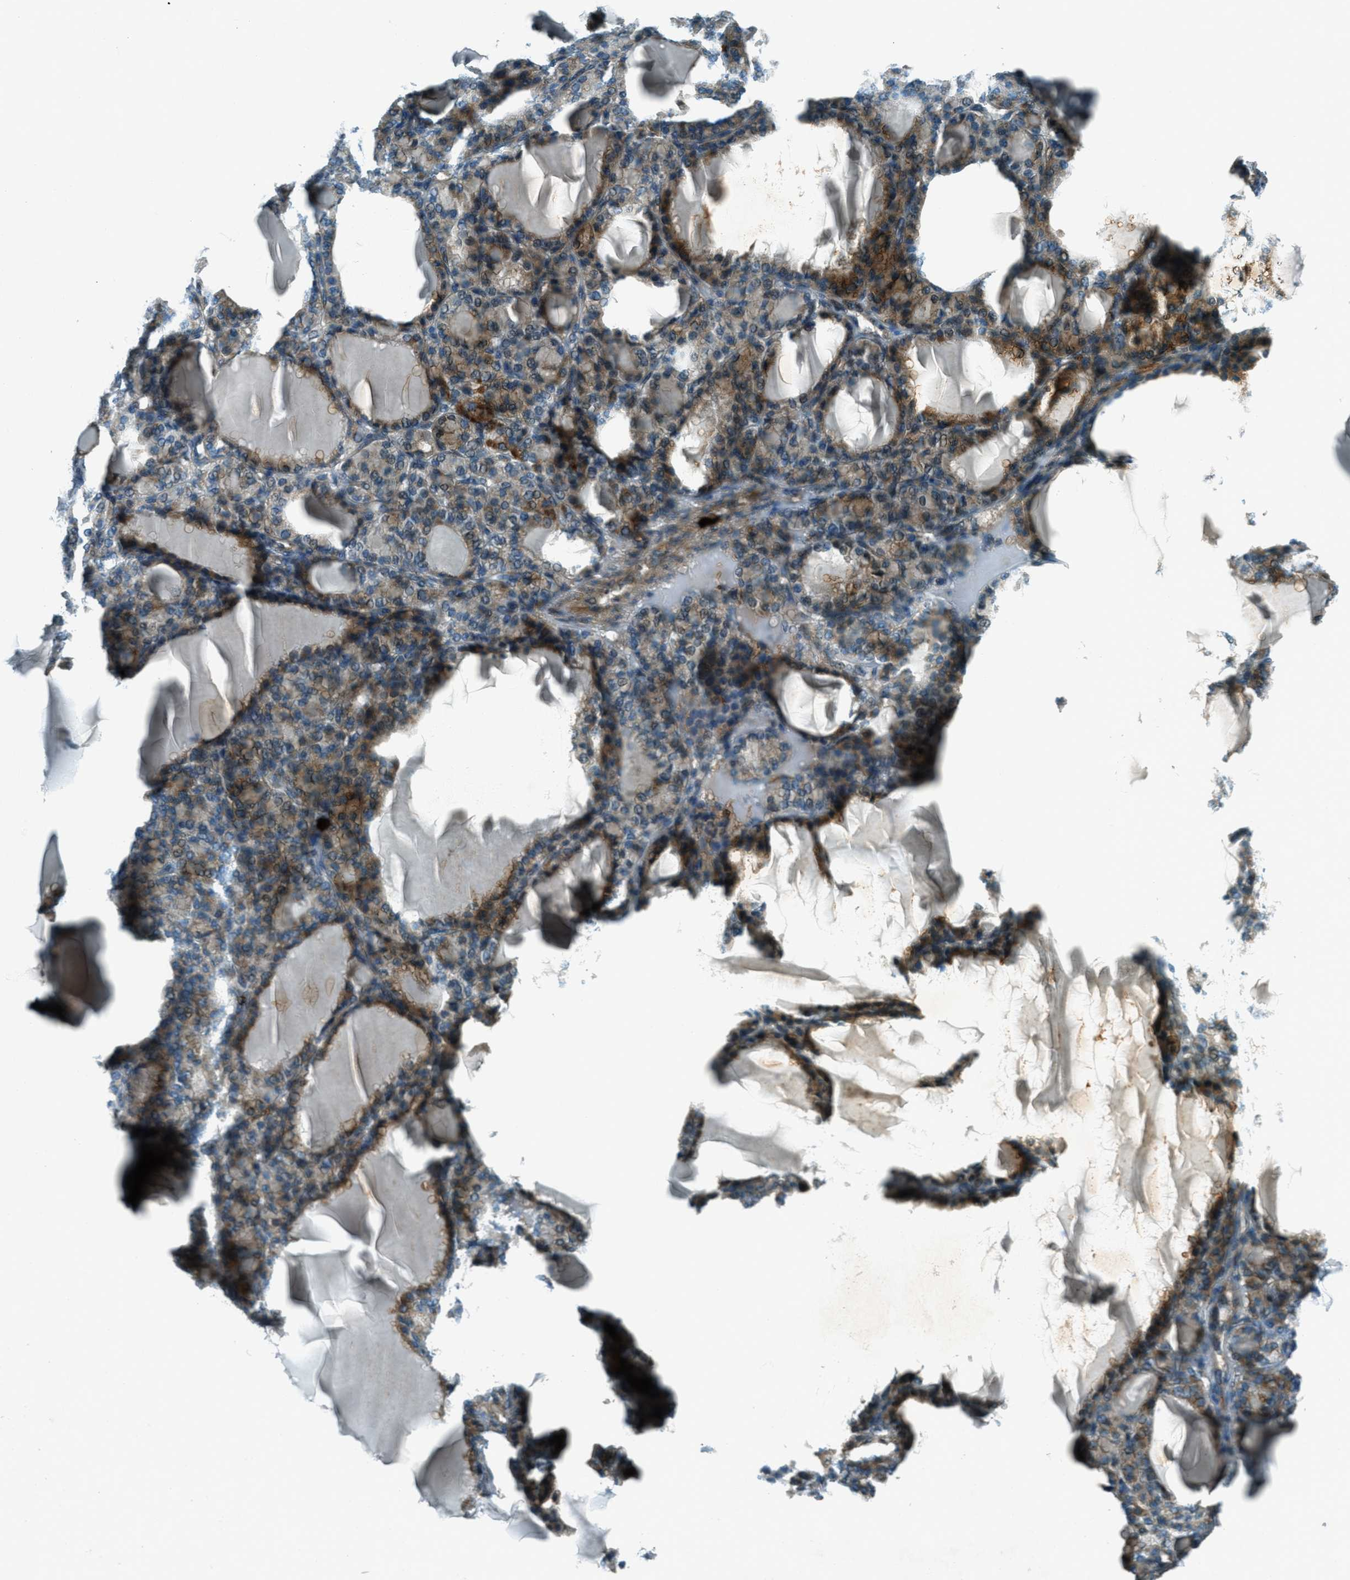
{"staining": {"intensity": "moderate", "quantity": ">75%", "location": "cytoplasmic/membranous"}, "tissue": "thyroid gland", "cell_type": "Glandular cells", "image_type": "normal", "snomed": [{"axis": "morphology", "description": "Normal tissue, NOS"}, {"axis": "topography", "description": "Thyroid gland"}], "caption": "Thyroid gland stained with immunohistochemistry (IHC) displays moderate cytoplasmic/membranous positivity in approximately >75% of glandular cells.", "gene": "FAR1", "patient": {"sex": "female", "age": 28}}